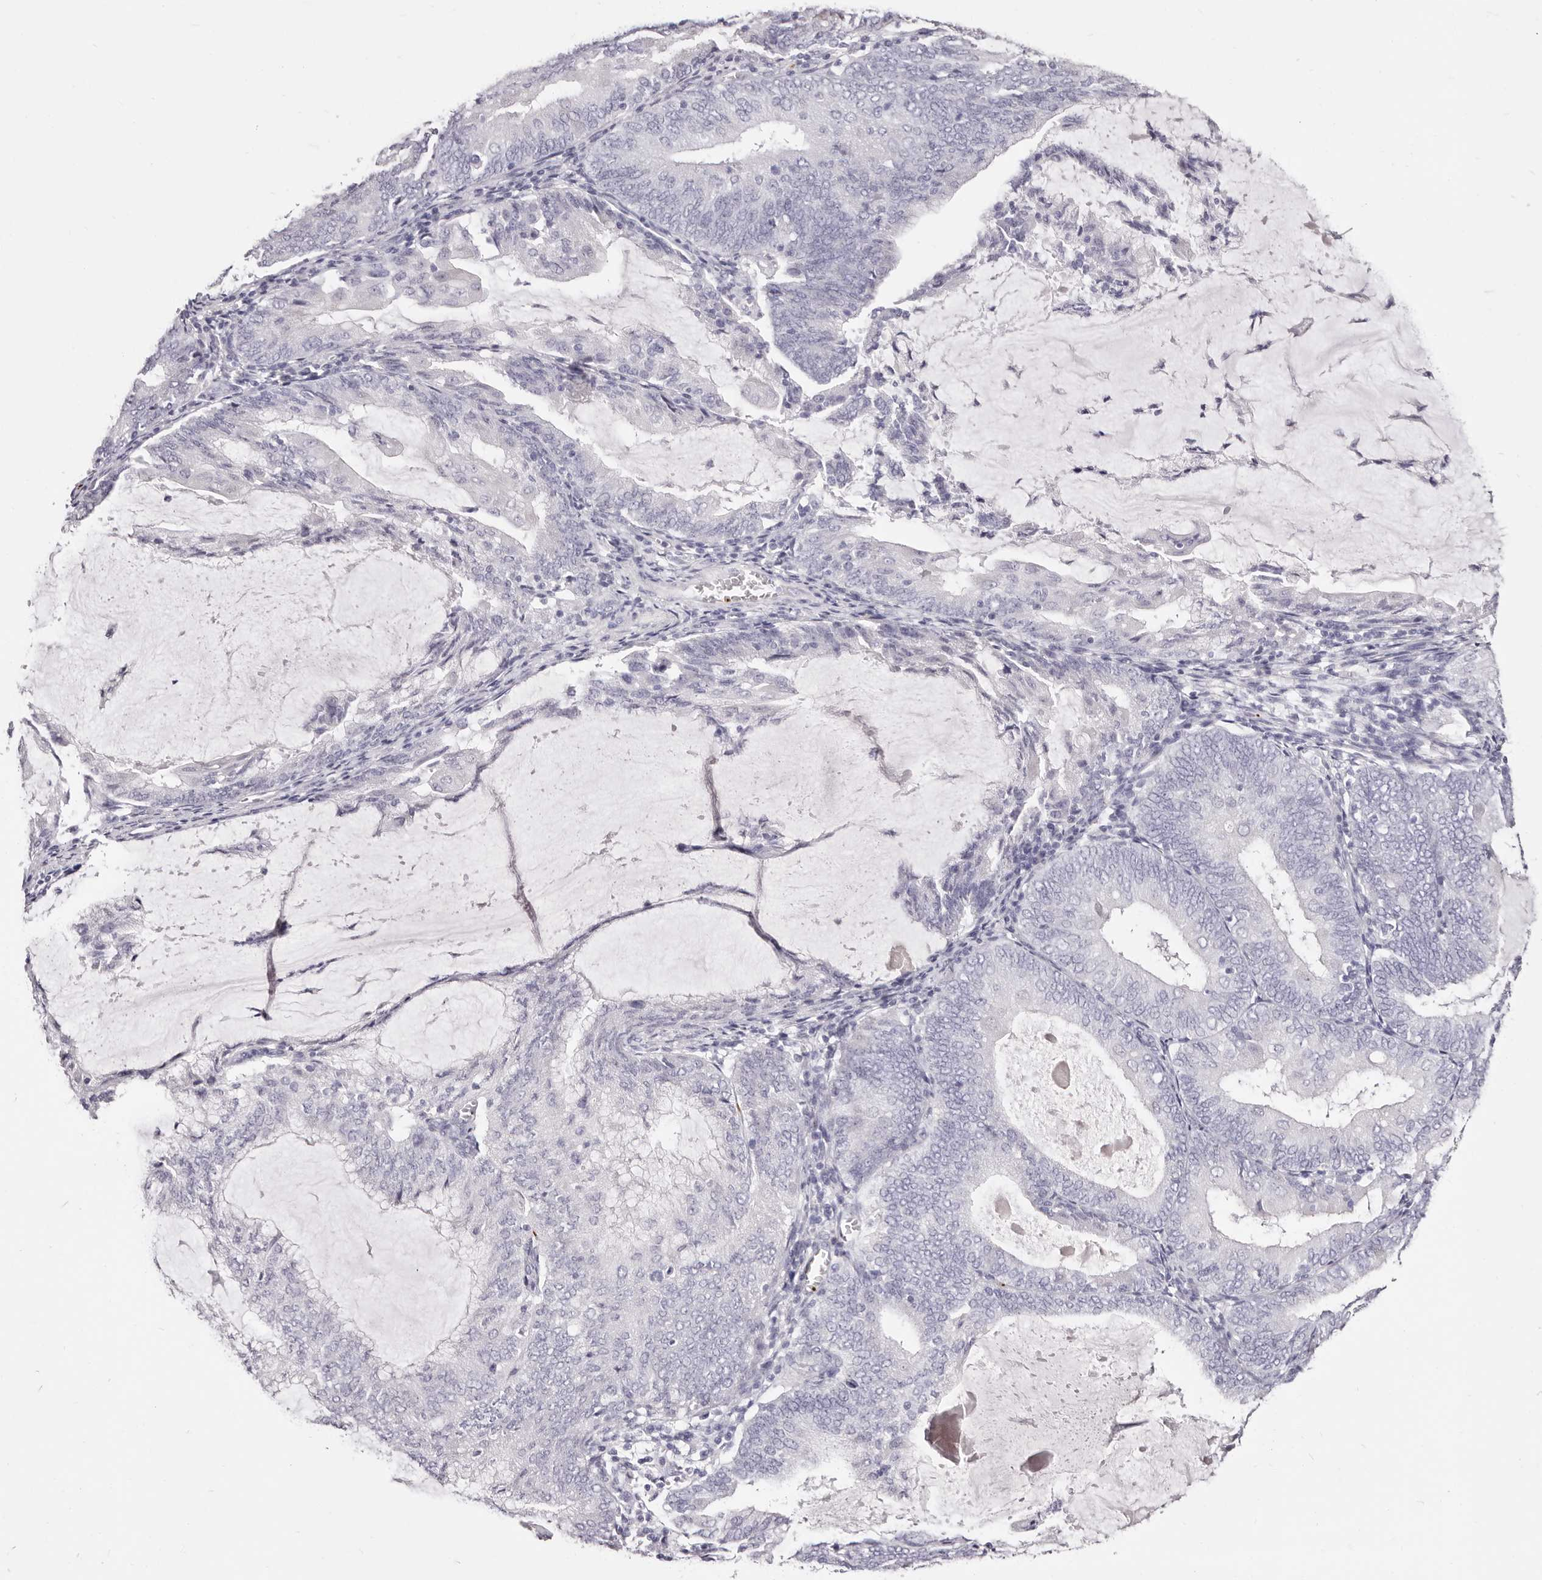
{"staining": {"intensity": "negative", "quantity": "none", "location": "none"}, "tissue": "endometrial cancer", "cell_type": "Tumor cells", "image_type": "cancer", "snomed": [{"axis": "morphology", "description": "Adenocarcinoma, NOS"}, {"axis": "topography", "description": "Endometrium"}], "caption": "This is an immunohistochemistry (IHC) histopathology image of human endometrial adenocarcinoma. There is no positivity in tumor cells.", "gene": "PF4", "patient": {"sex": "female", "age": 81}}